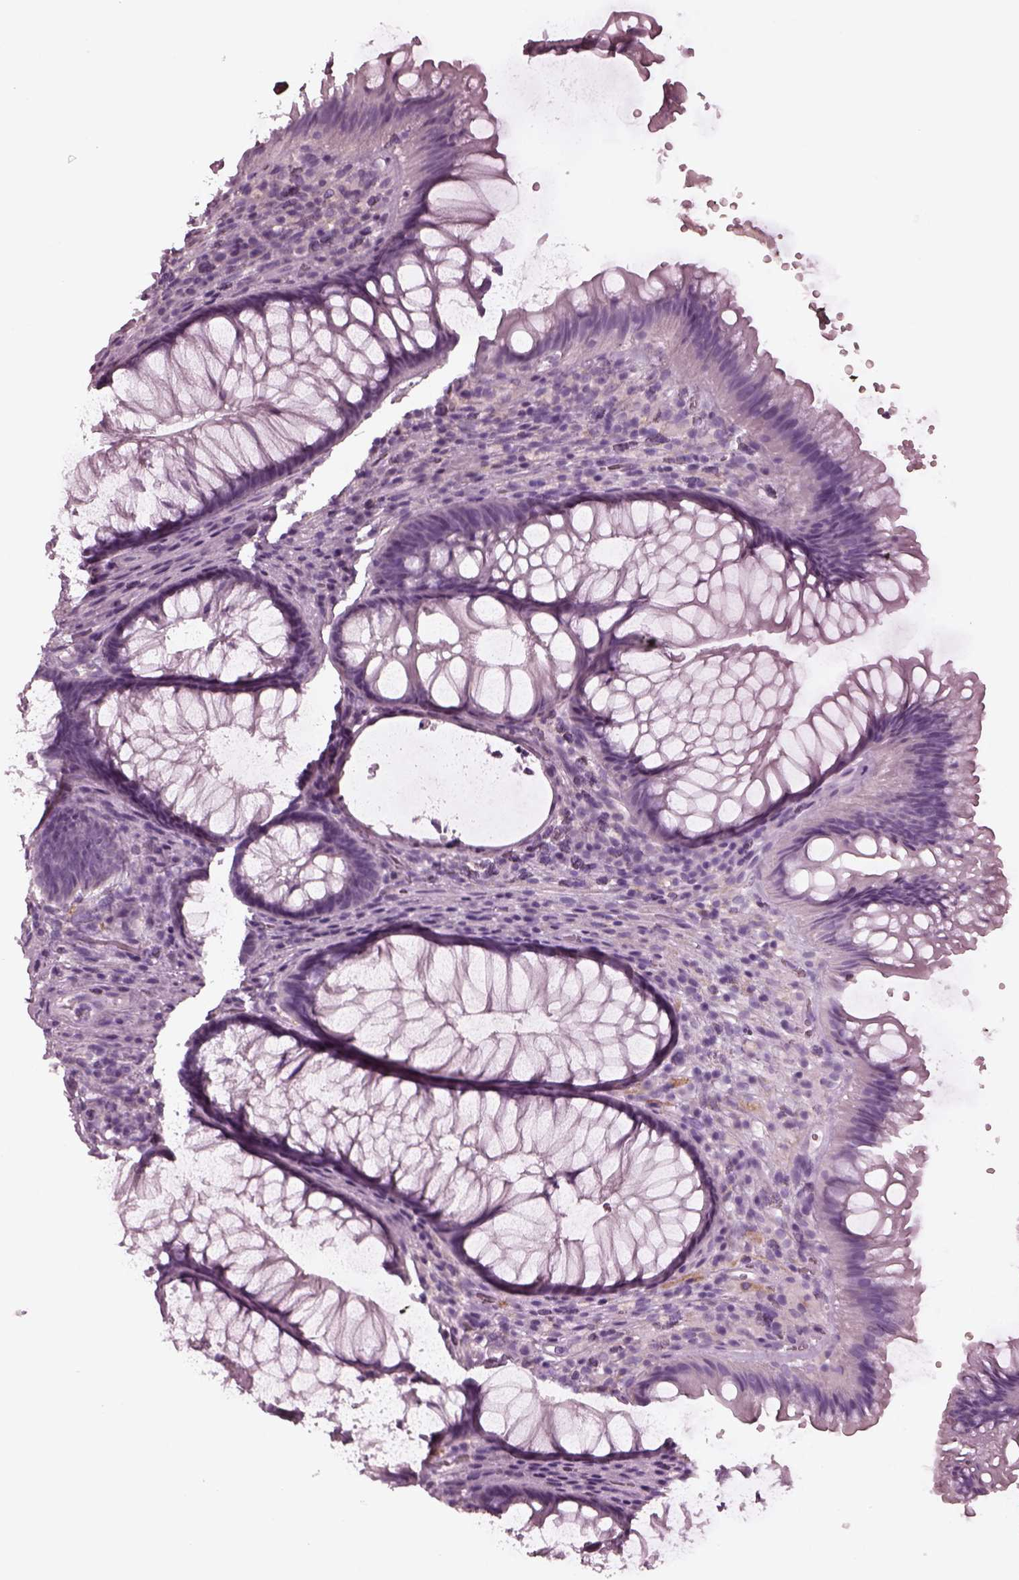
{"staining": {"intensity": "negative", "quantity": "none", "location": "none"}, "tissue": "rectum", "cell_type": "Glandular cells", "image_type": "normal", "snomed": [{"axis": "morphology", "description": "Normal tissue, NOS"}, {"axis": "topography", "description": "Smooth muscle"}, {"axis": "topography", "description": "Rectum"}], "caption": "Immunohistochemical staining of benign rectum demonstrates no significant expression in glandular cells.", "gene": "GRM6", "patient": {"sex": "male", "age": 53}}